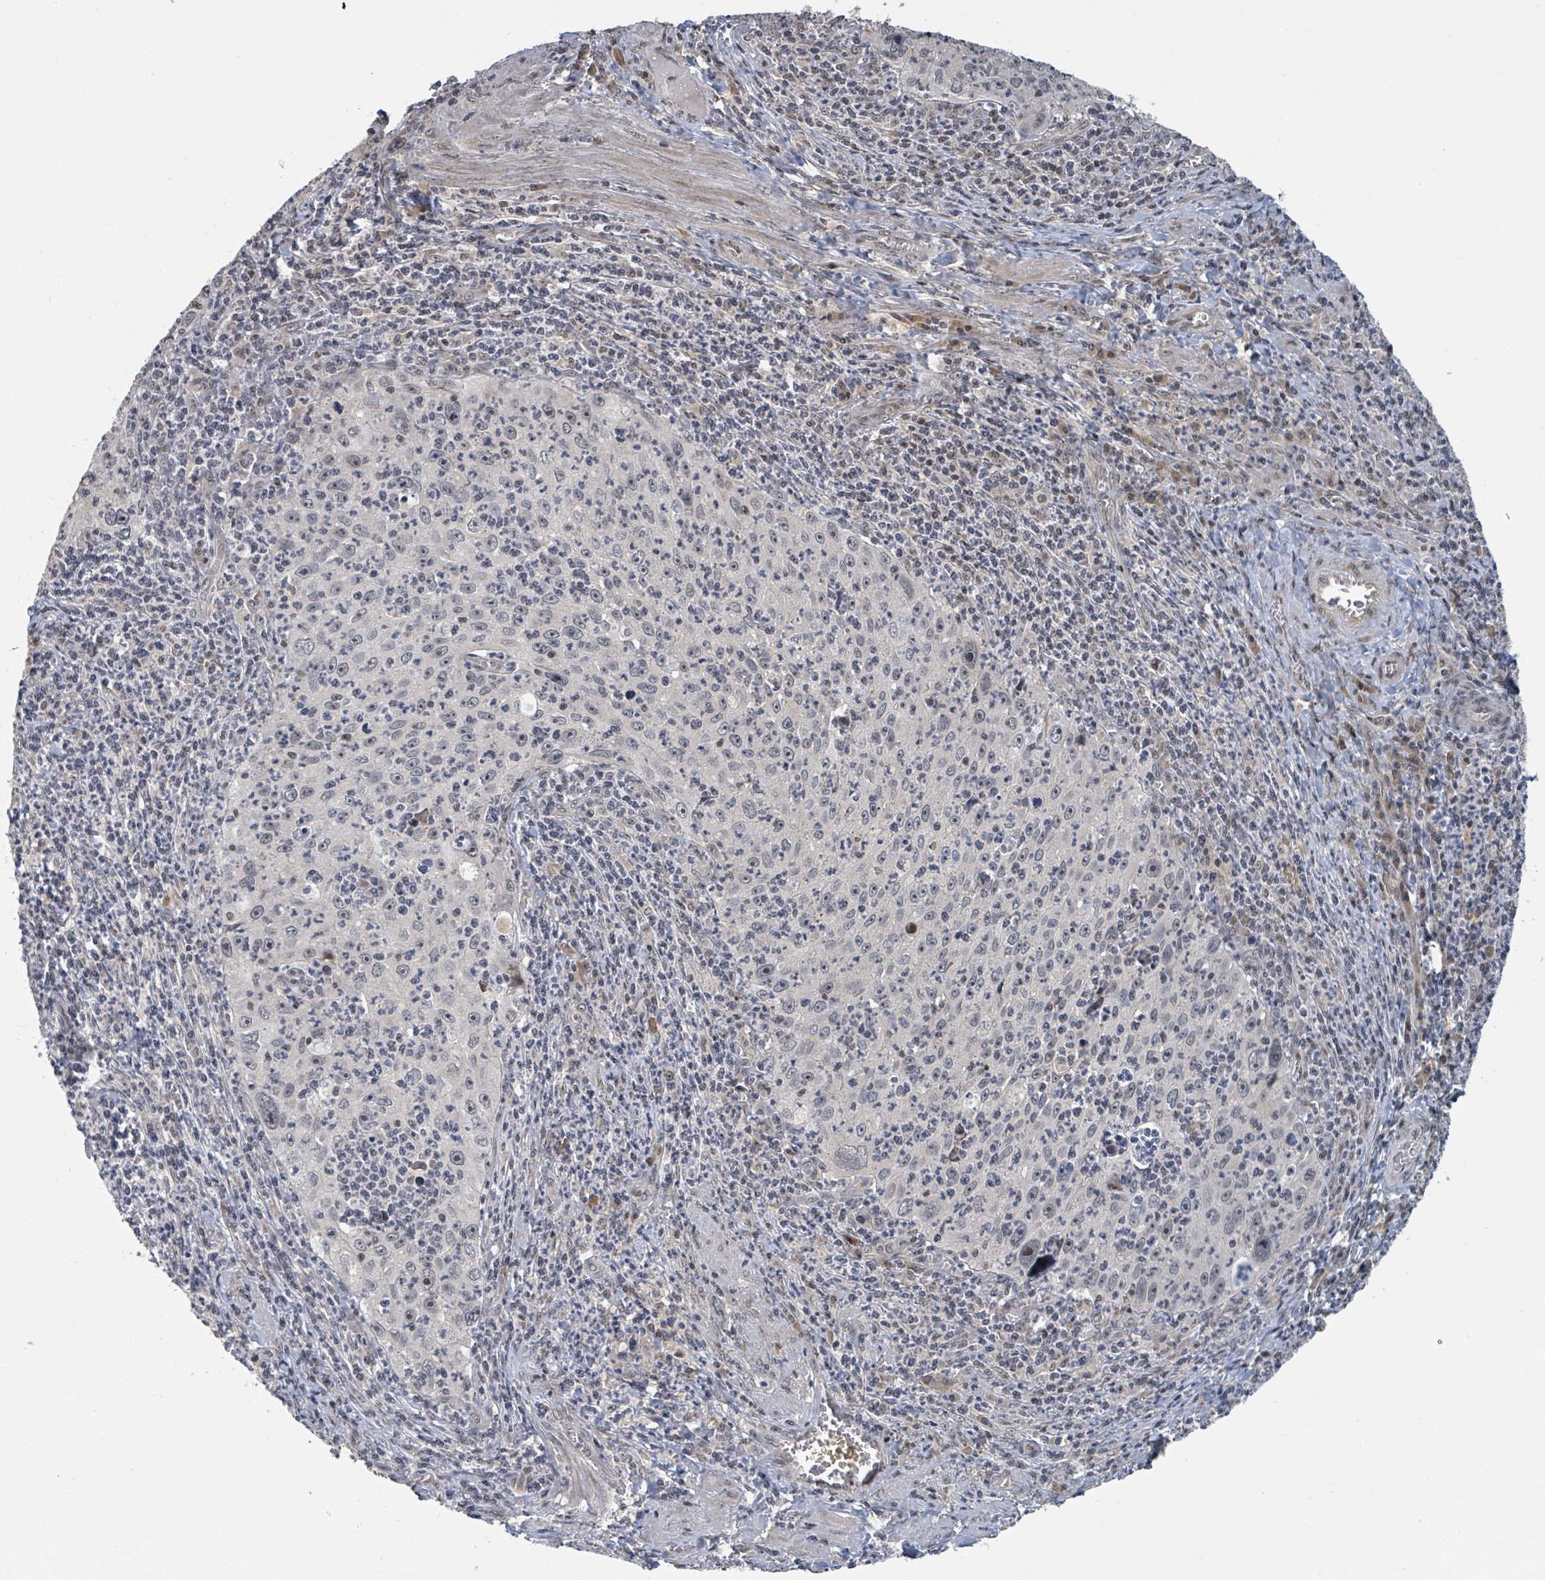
{"staining": {"intensity": "weak", "quantity": "25%-75%", "location": "nuclear"}, "tissue": "cervical cancer", "cell_type": "Tumor cells", "image_type": "cancer", "snomed": [{"axis": "morphology", "description": "Squamous cell carcinoma, NOS"}, {"axis": "topography", "description": "Cervix"}], "caption": "A low amount of weak nuclear expression is appreciated in about 25%-75% of tumor cells in cervical cancer (squamous cell carcinoma) tissue. (Brightfield microscopy of DAB IHC at high magnification).", "gene": "ZBTB14", "patient": {"sex": "female", "age": 30}}